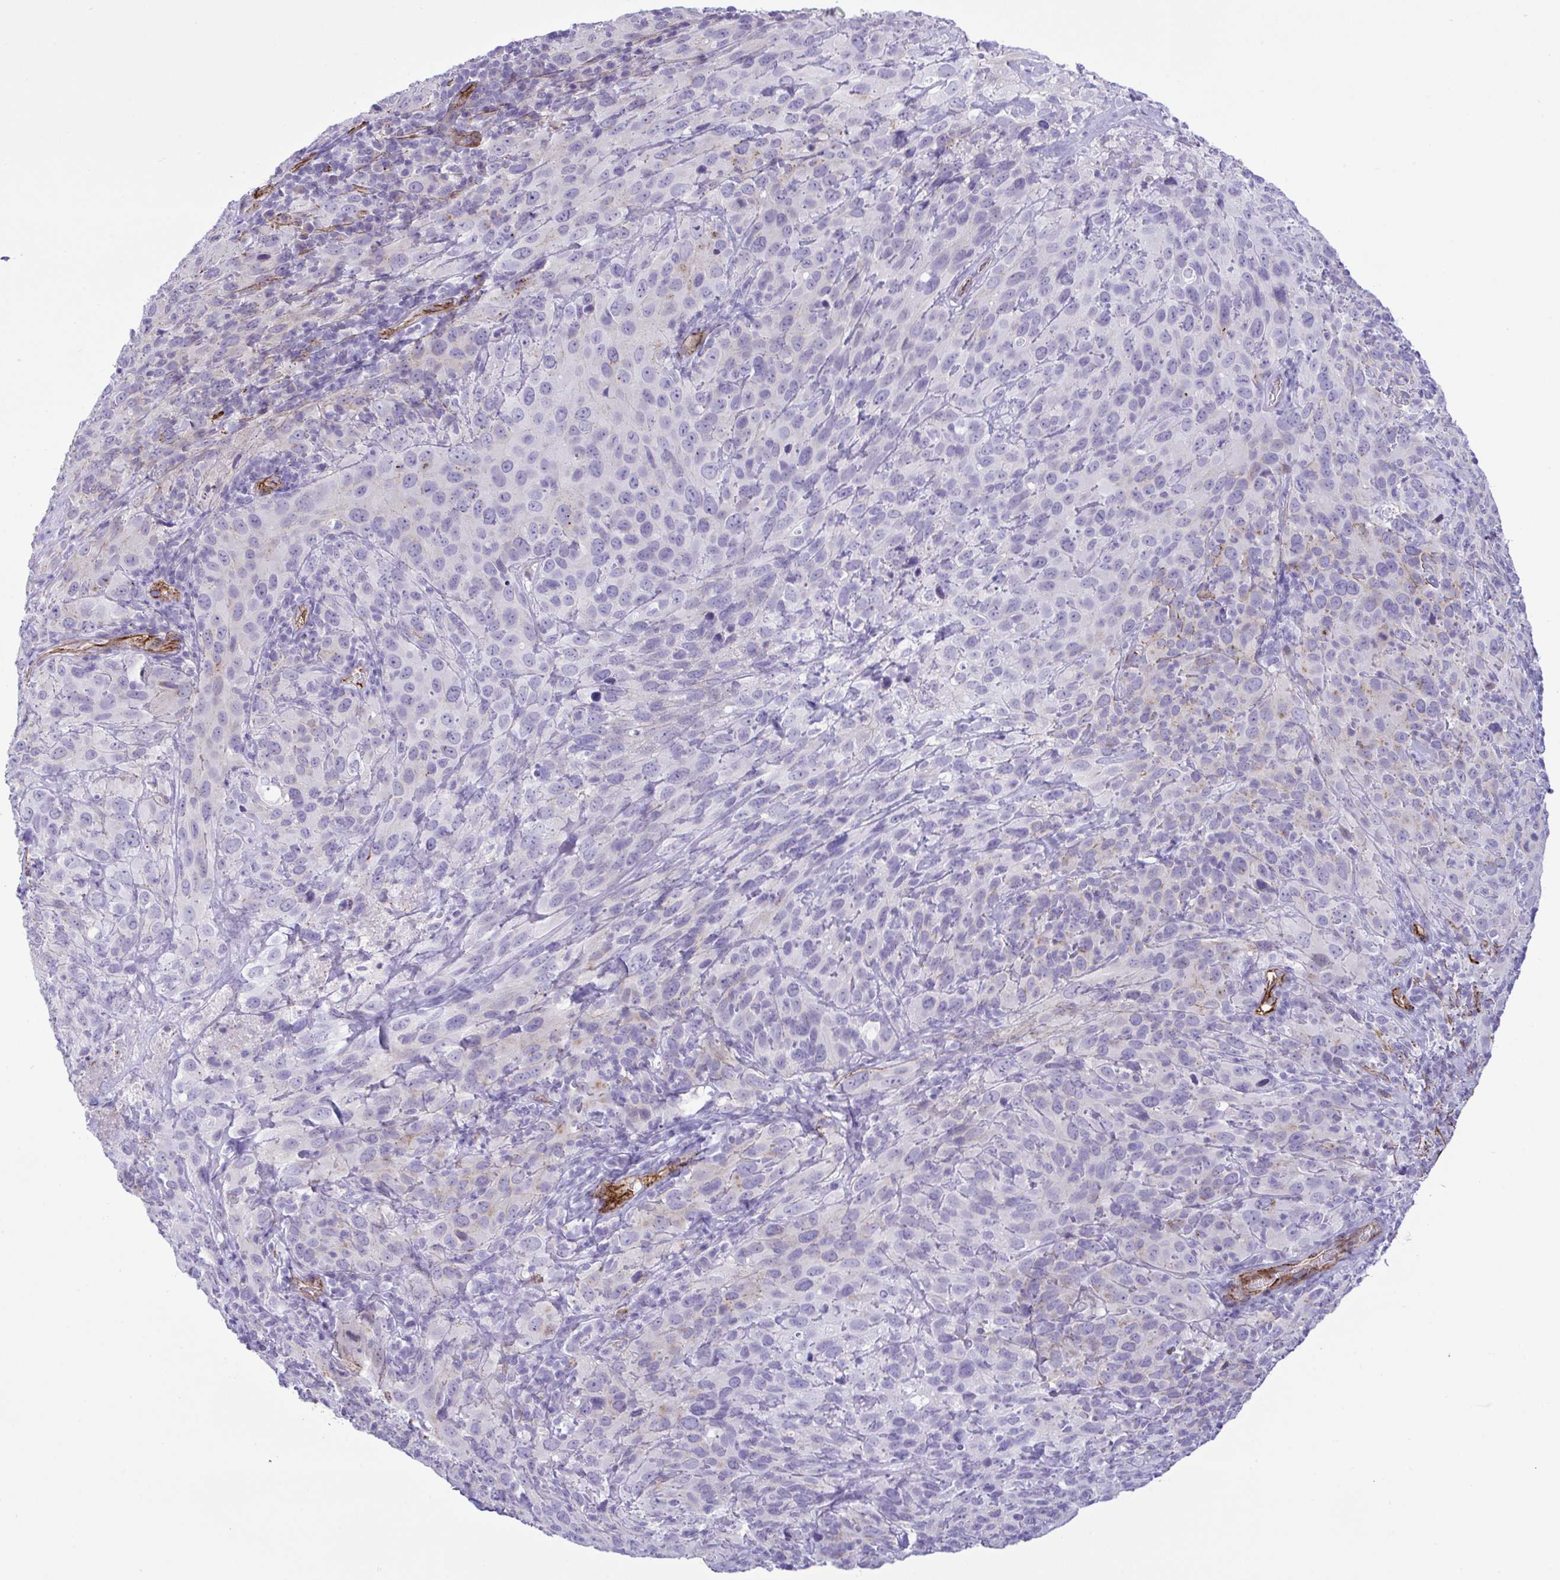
{"staining": {"intensity": "negative", "quantity": "none", "location": "none"}, "tissue": "cervical cancer", "cell_type": "Tumor cells", "image_type": "cancer", "snomed": [{"axis": "morphology", "description": "Squamous cell carcinoma, NOS"}, {"axis": "topography", "description": "Cervix"}], "caption": "The immunohistochemistry (IHC) micrograph has no significant staining in tumor cells of cervical cancer (squamous cell carcinoma) tissue. Brightfield microscopy of IHC stained with DAB (brown) and hematoxylin (blue), captured at high magnification.", "gene": "SYNPO2L", "patient": {"sex": "female", "age": 51}}